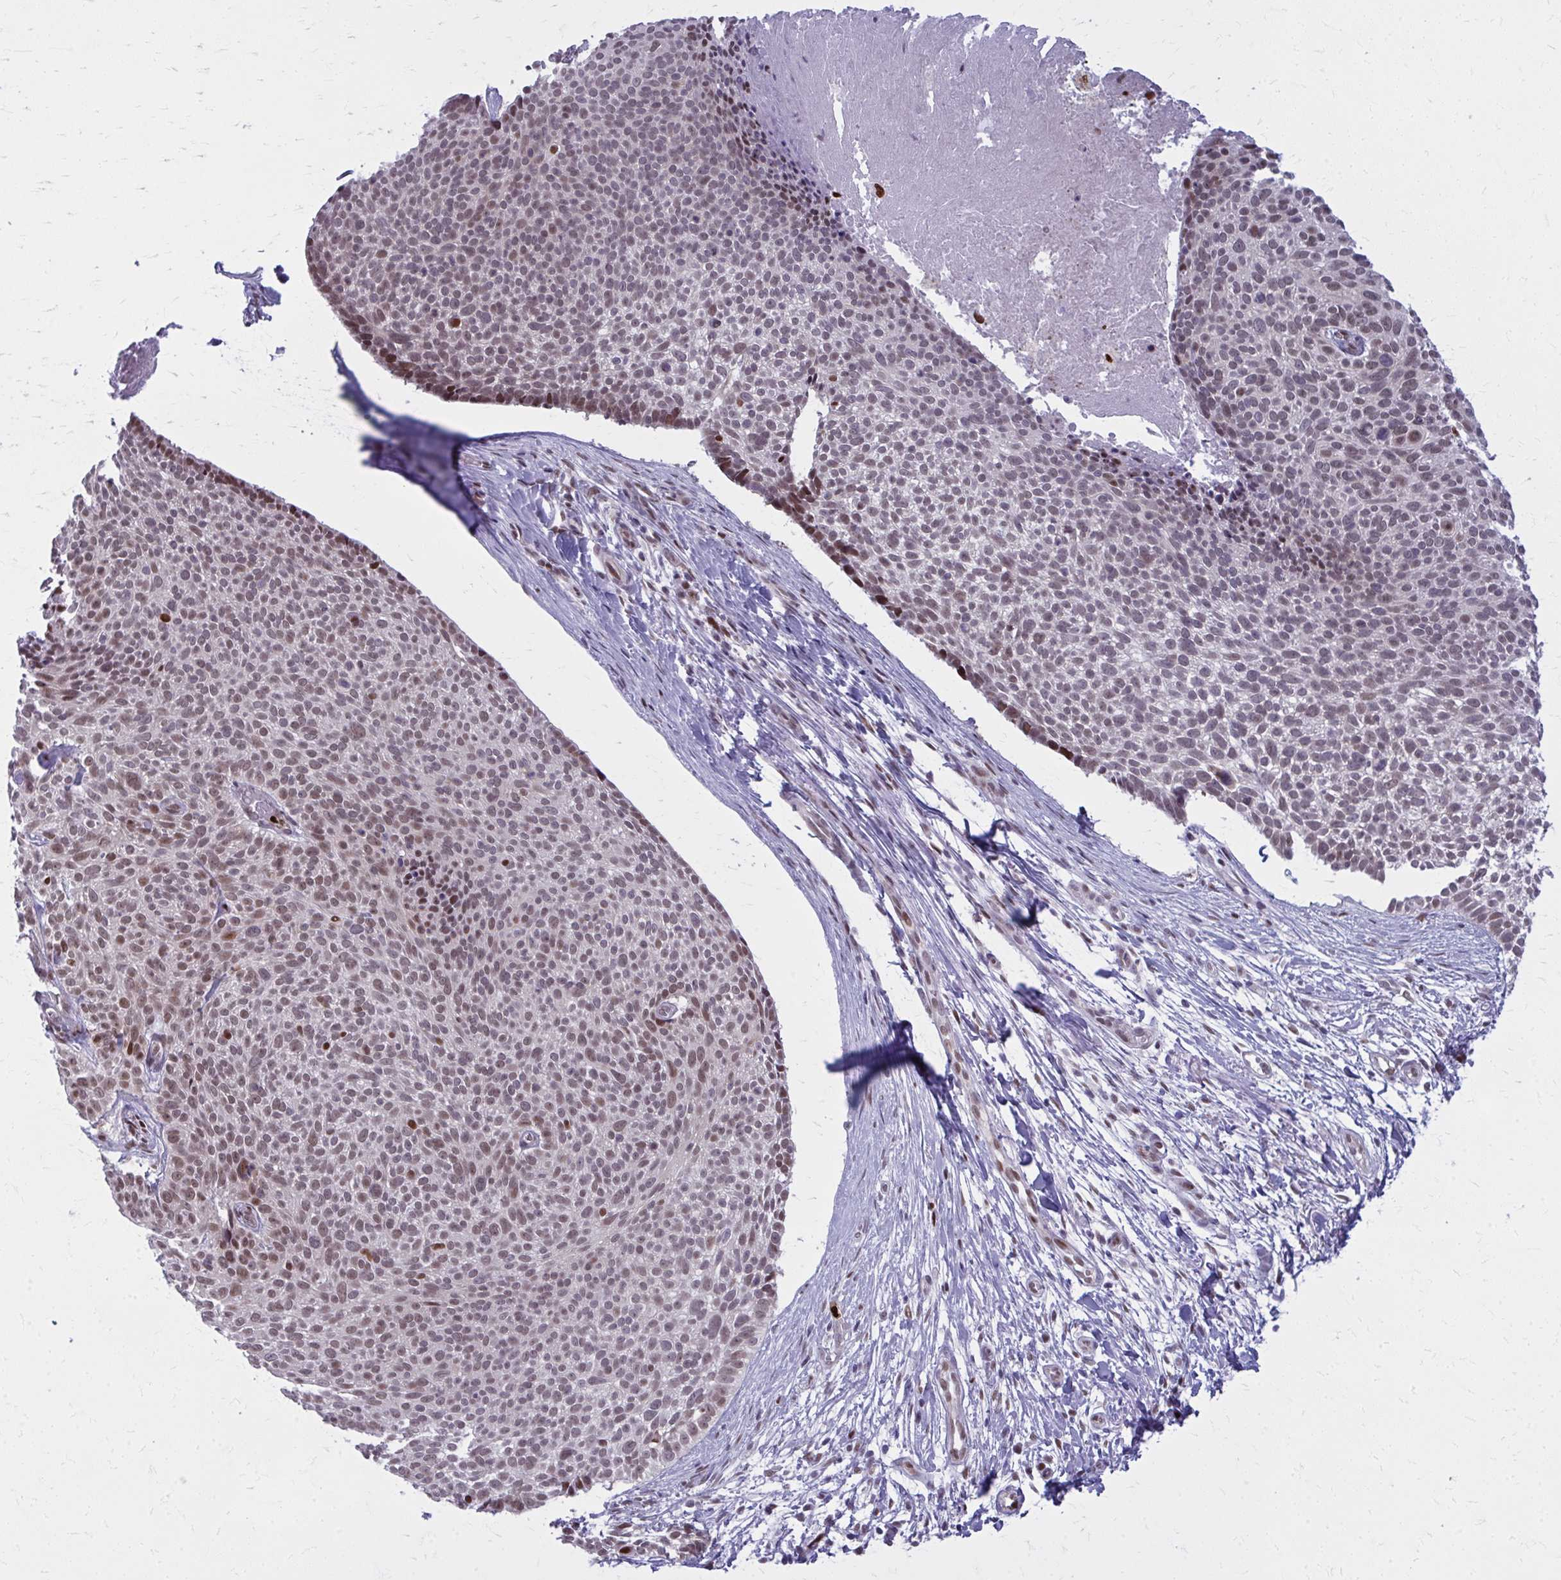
{"staining": {"intensity": "moderate", "quantity": "25%-75%", "location": "nuclear"}, "tissue": "skin cancer", "cell_type": "Tumor cells", "image_type": "cancer", "snomed": [{"axis": "morphology", "description": "Basal cell carcinoma"}, {"axis": "topography", "description": "Skin"}, {"axis": "topography", "description": "Skin of back"}], "caption": "Brown immunohistochemical staining in skin cancer (basal cell carcinoma) exhibits moderate nuclear positivity in approximately 25%-75% of tumor cells.", "gene": "ZNF559", "patient": {"sex": "male", "age": 81}}